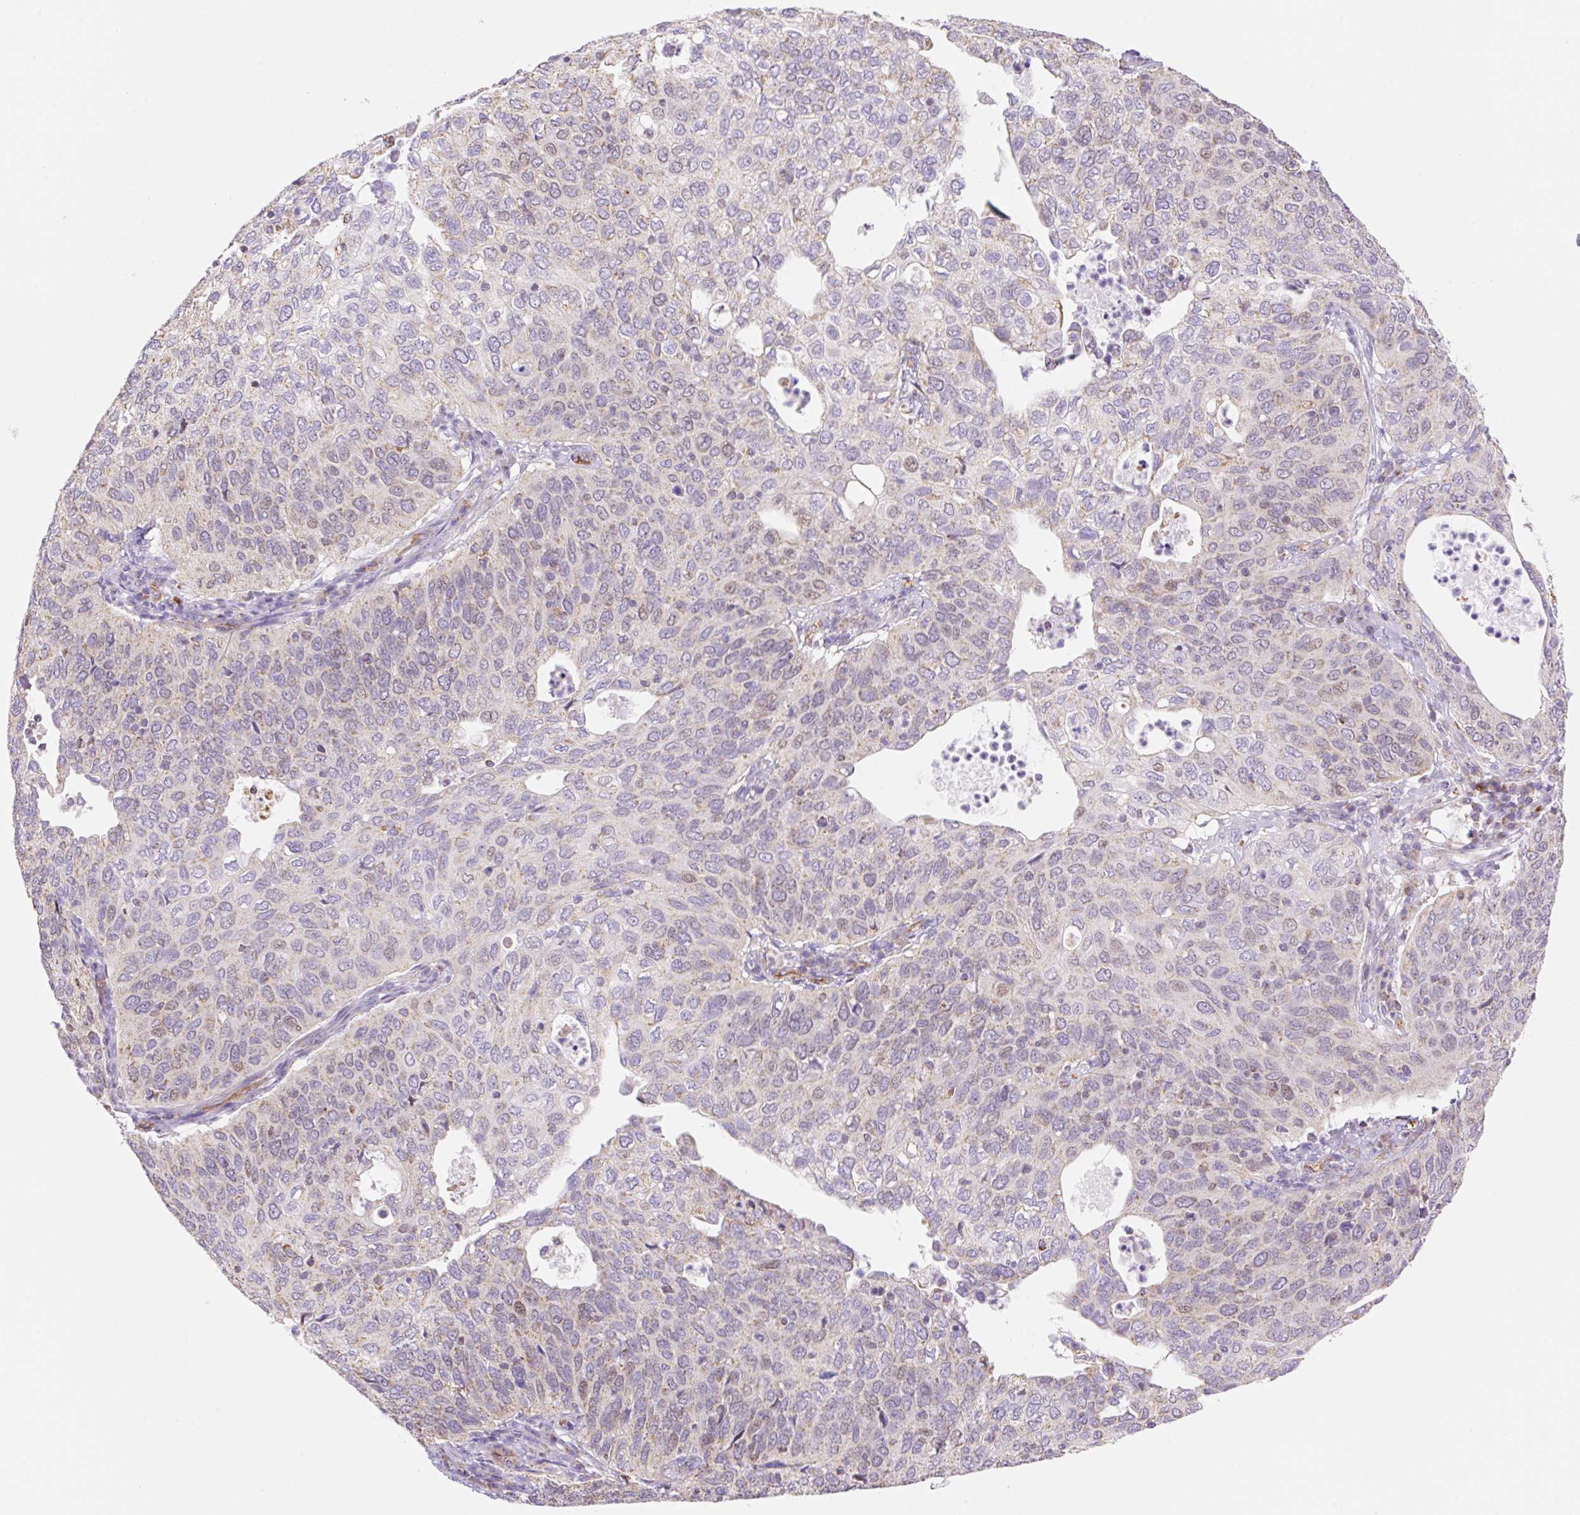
{"staining": {"intensity": "weak", "quantity": "<25%", "location": "cytoplasmic/membranous"}, "tissue": "cervical cancer", "cell_type": "Tumor cells", "image_type": "cancer", "snomed": [{"axis": "morphology", "description": "Squamous cell carcinoma, NOS"}, {"axis": "topography", "description": "Cervix"}], "caption": "Immunohistochemistry (IHC) histopathology image of squamous cell carcinoma (cervical) stained for a protein (brown), which exhibits no expression in tumor cells.", "gene": "ESAM", "patient": {"sex": "female", "age": 36}}